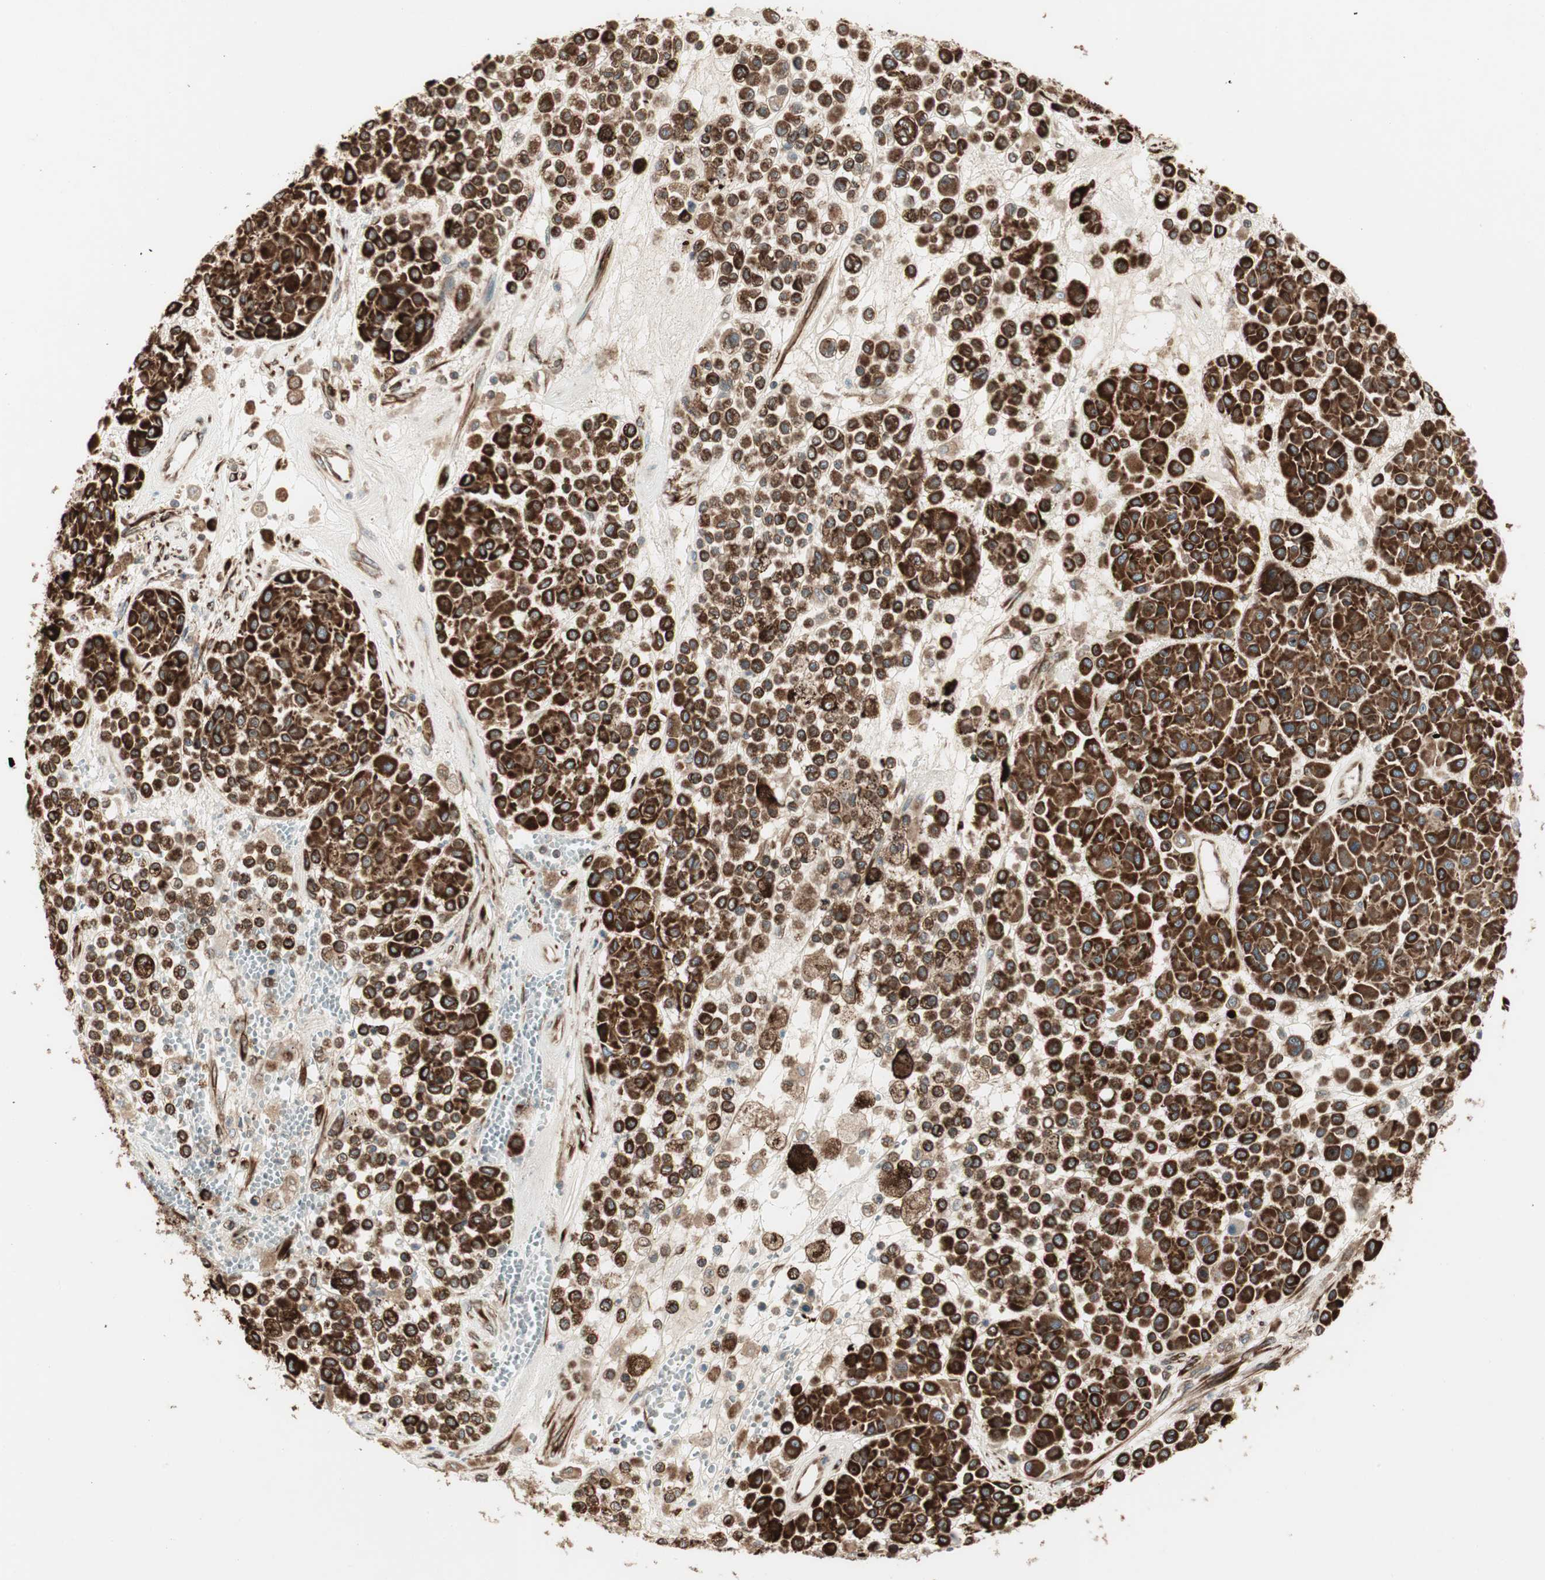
{"staining": {"intensity": "strong", "quantity": ">75%", "location": "cytoplasmic/membranous"}, "tissue": "melanoma", "cell_type": "Tumor cells", "image_type": "cancer", "snomed": [{"axis": "morphology", "description": "Malignant melanoma, Metastatic site"}, {"axis": "topography", "description": "Soft tissue"}], "caption": "Malignant melanoma (metastatic site) stained with a protein marker displays strong staining in tumor cells.", "gene": "PRKG1", "patient": {"sex": "male", "age": 41}}